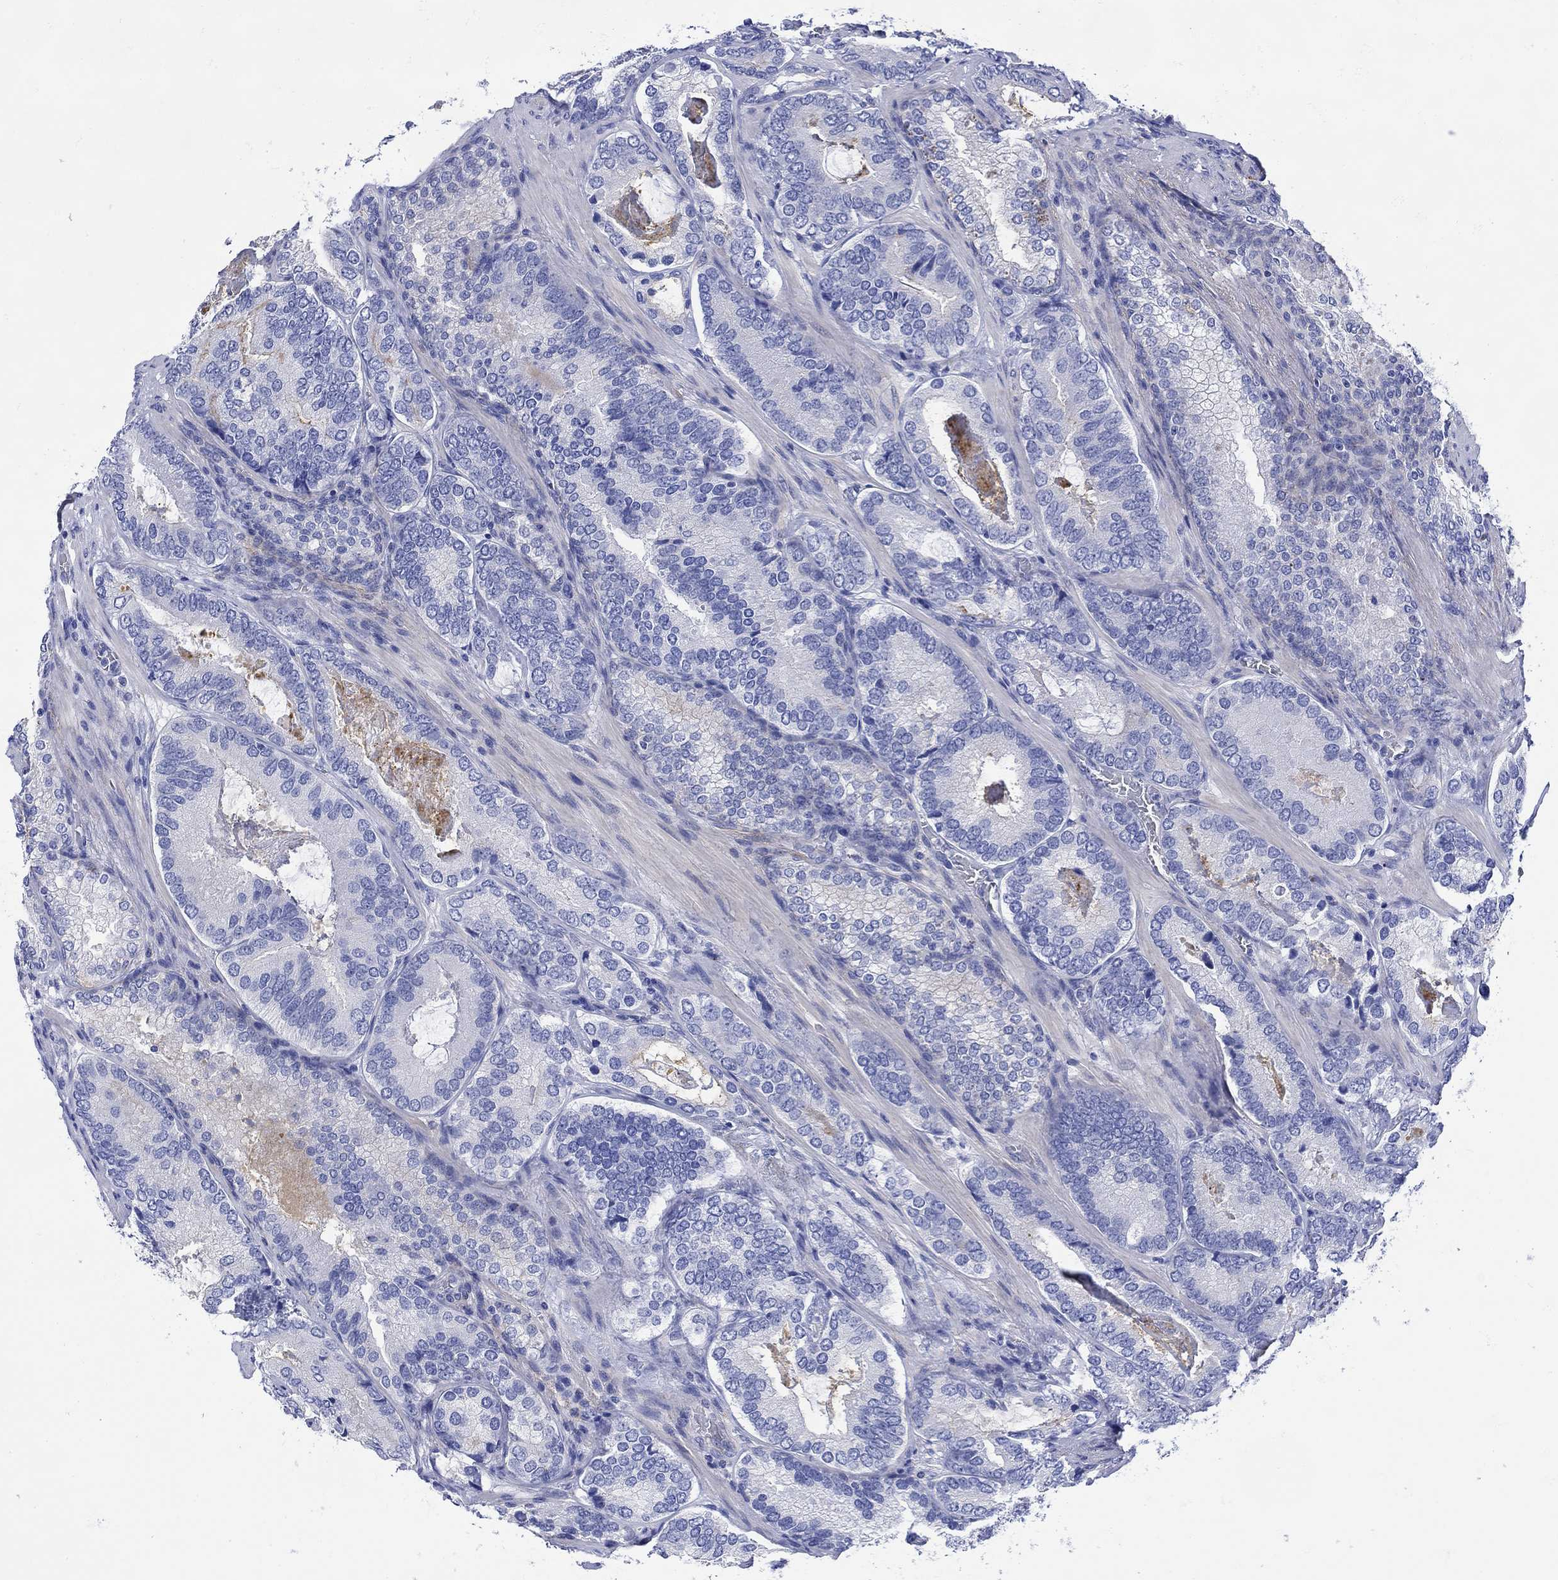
{"staining": {"intensity": "weak", "quantity": "<25%", "location": "cytoplasmic/membranous"}, "tissue": "prostate cancer", "cell_type": "Tumor cells", "image_type": "cancer", "snomed": [{"axis": "morphology", "description": "Adenocarcinoma, Low grade"}, {"axis": "topography", "description": "Prostate"}], "caption": "Immunohistochemistry histopathology image of neoplastic tissue: prostate cancer stained with DAB (3,3'-diaminobenzidine) displays no significant protein expression in tumor cells.", "gene": "ANKMY1", "patient": {"sex": "male", "age": 60}}